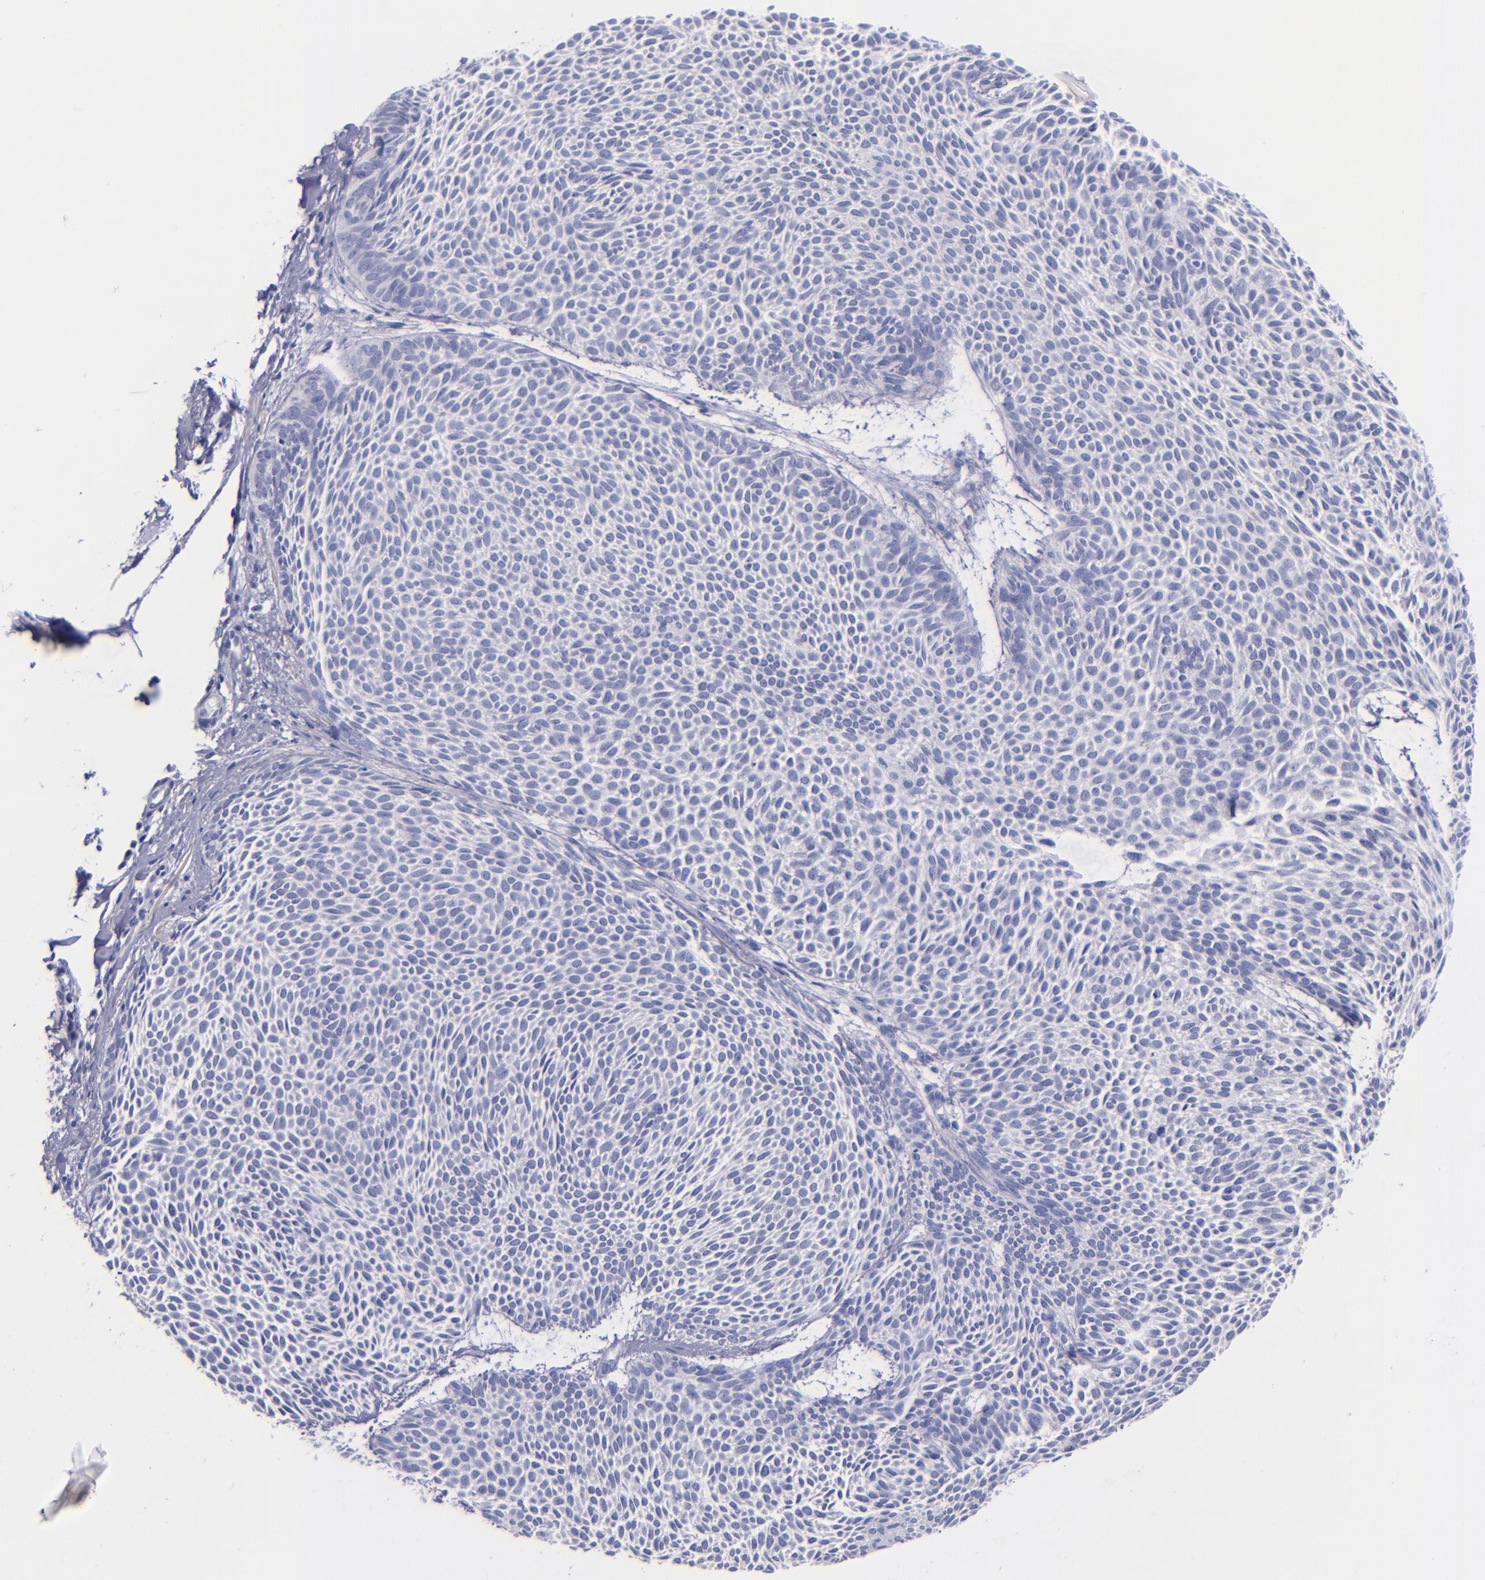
{"staining": {"intensity": "negative", "quantity": "none", "location": "none"}, "tissue": "skin cancer", "cell_type": "Tumor cells", "image_type": "cancer", "snomed": [{"axis": "morphology", "description": "Basal cell carcinoma"}, {"axis": "topography", "description": "Skin"}], "caption": "Tumor cells show no significant expression in skin cancer (basal cell carcinoma).", "gene": "SV2A", "patient": {"sex": "male", "age": 84}}